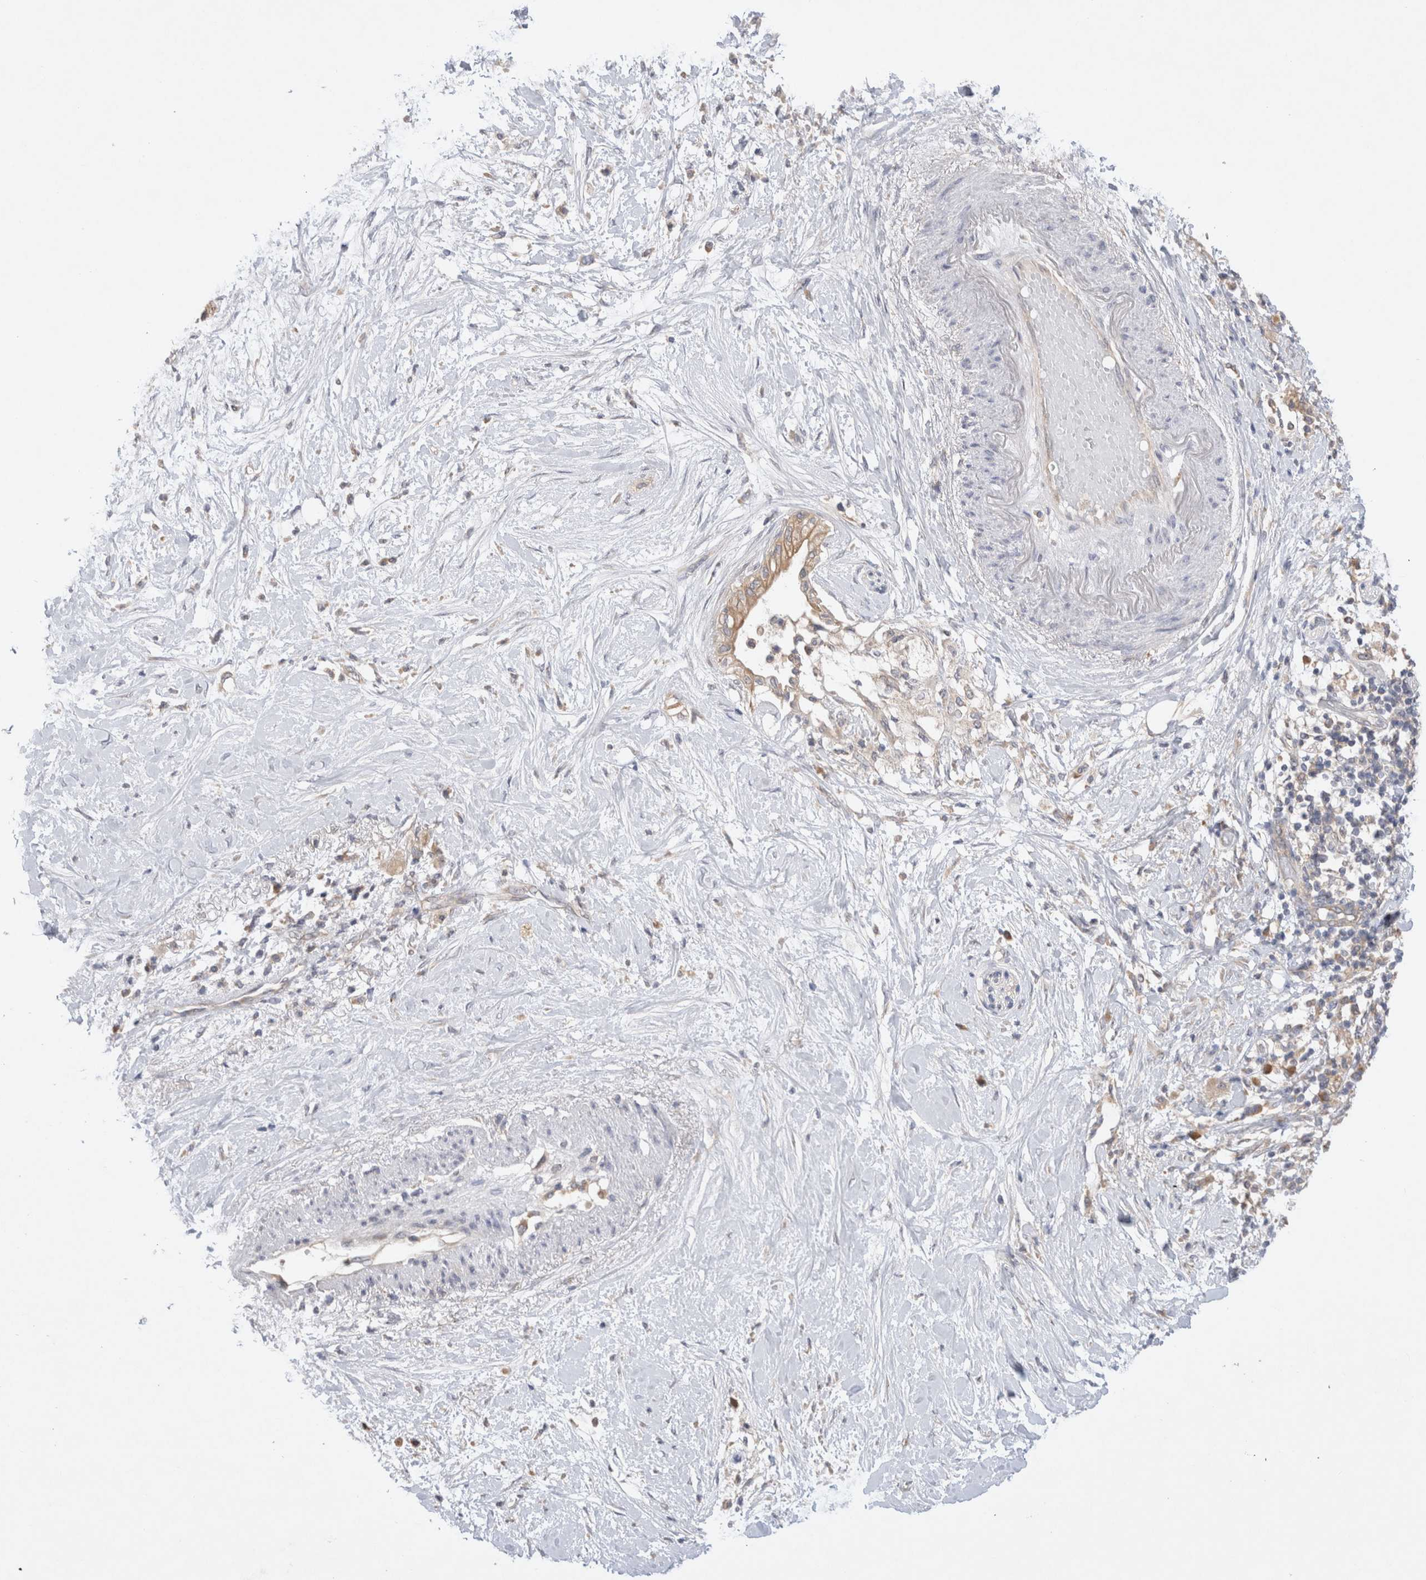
{"staining": {"intensity": "weak", "quantity": ">75%", "location": "cytoplasmic/membranous"}, "tissue": "pancreatic cancer", "cell_type": "Tumor cells", "image_type": "cancer", "snomed": [{"axis": "morphology", "description": "Normal tissue, NOS"}, {"axis": "morphology", "description": "Adenocarcinoma, NOS"}, {"axis": "topography", "description": "Pancreas"}, {"axis": "topography", "description": "Duodenum"}], "caption": "A high-resolution photomicrograph shows immunohistochemistry staining of pancreatic adenocarcinoma, which shows weak cytoplasmic/membranous staining in about >75% of tumor cells. (Brightfield microscopy of DAB IHC at high magnification).", "gene": "GAS1", "patient": {"sex": "female", "age": 60}}